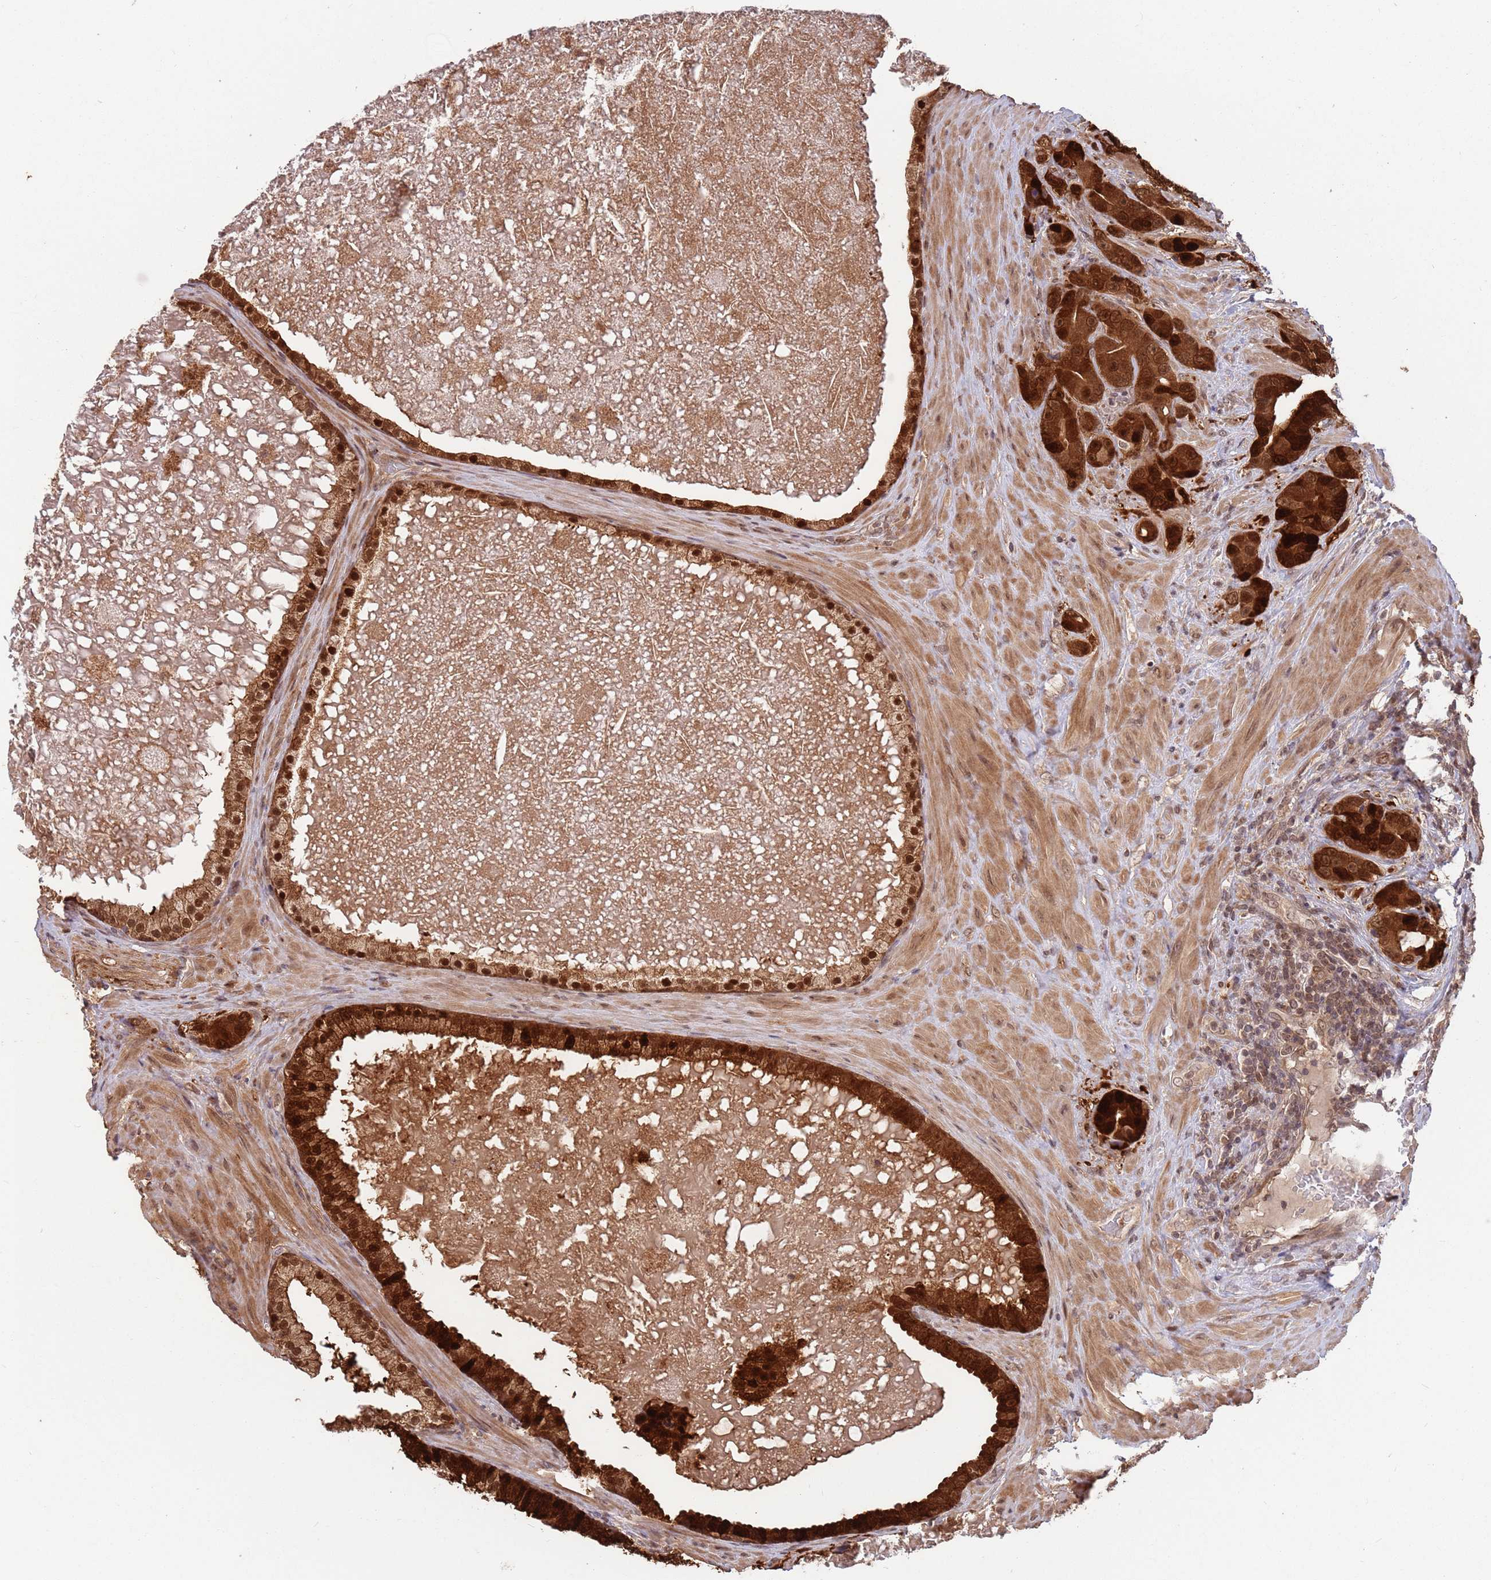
{"staining": {"intensity": "strong", "quantity": ">75%", "location": "cytoplasmic/membranous,nuclear"}, "tissue": "prostate cancer", "cell_type": "Tumor cells", "image_type": "cancer", "snomed": [{"axis": "morphology", "description": "Adenocarcinoma, High grade"}, {"axis": "topography", "description": "Prostate"}], "caption": "Immunohistochemical staining of prostate cancer (high-grade adenocarcinoma) exhibits high levels of strong cytoplasmic/membranous and nuclear protein positivity in about >75% of tumor cells.", "gene": "SALL1", "patient": {"sex": "male", "age": 55}}